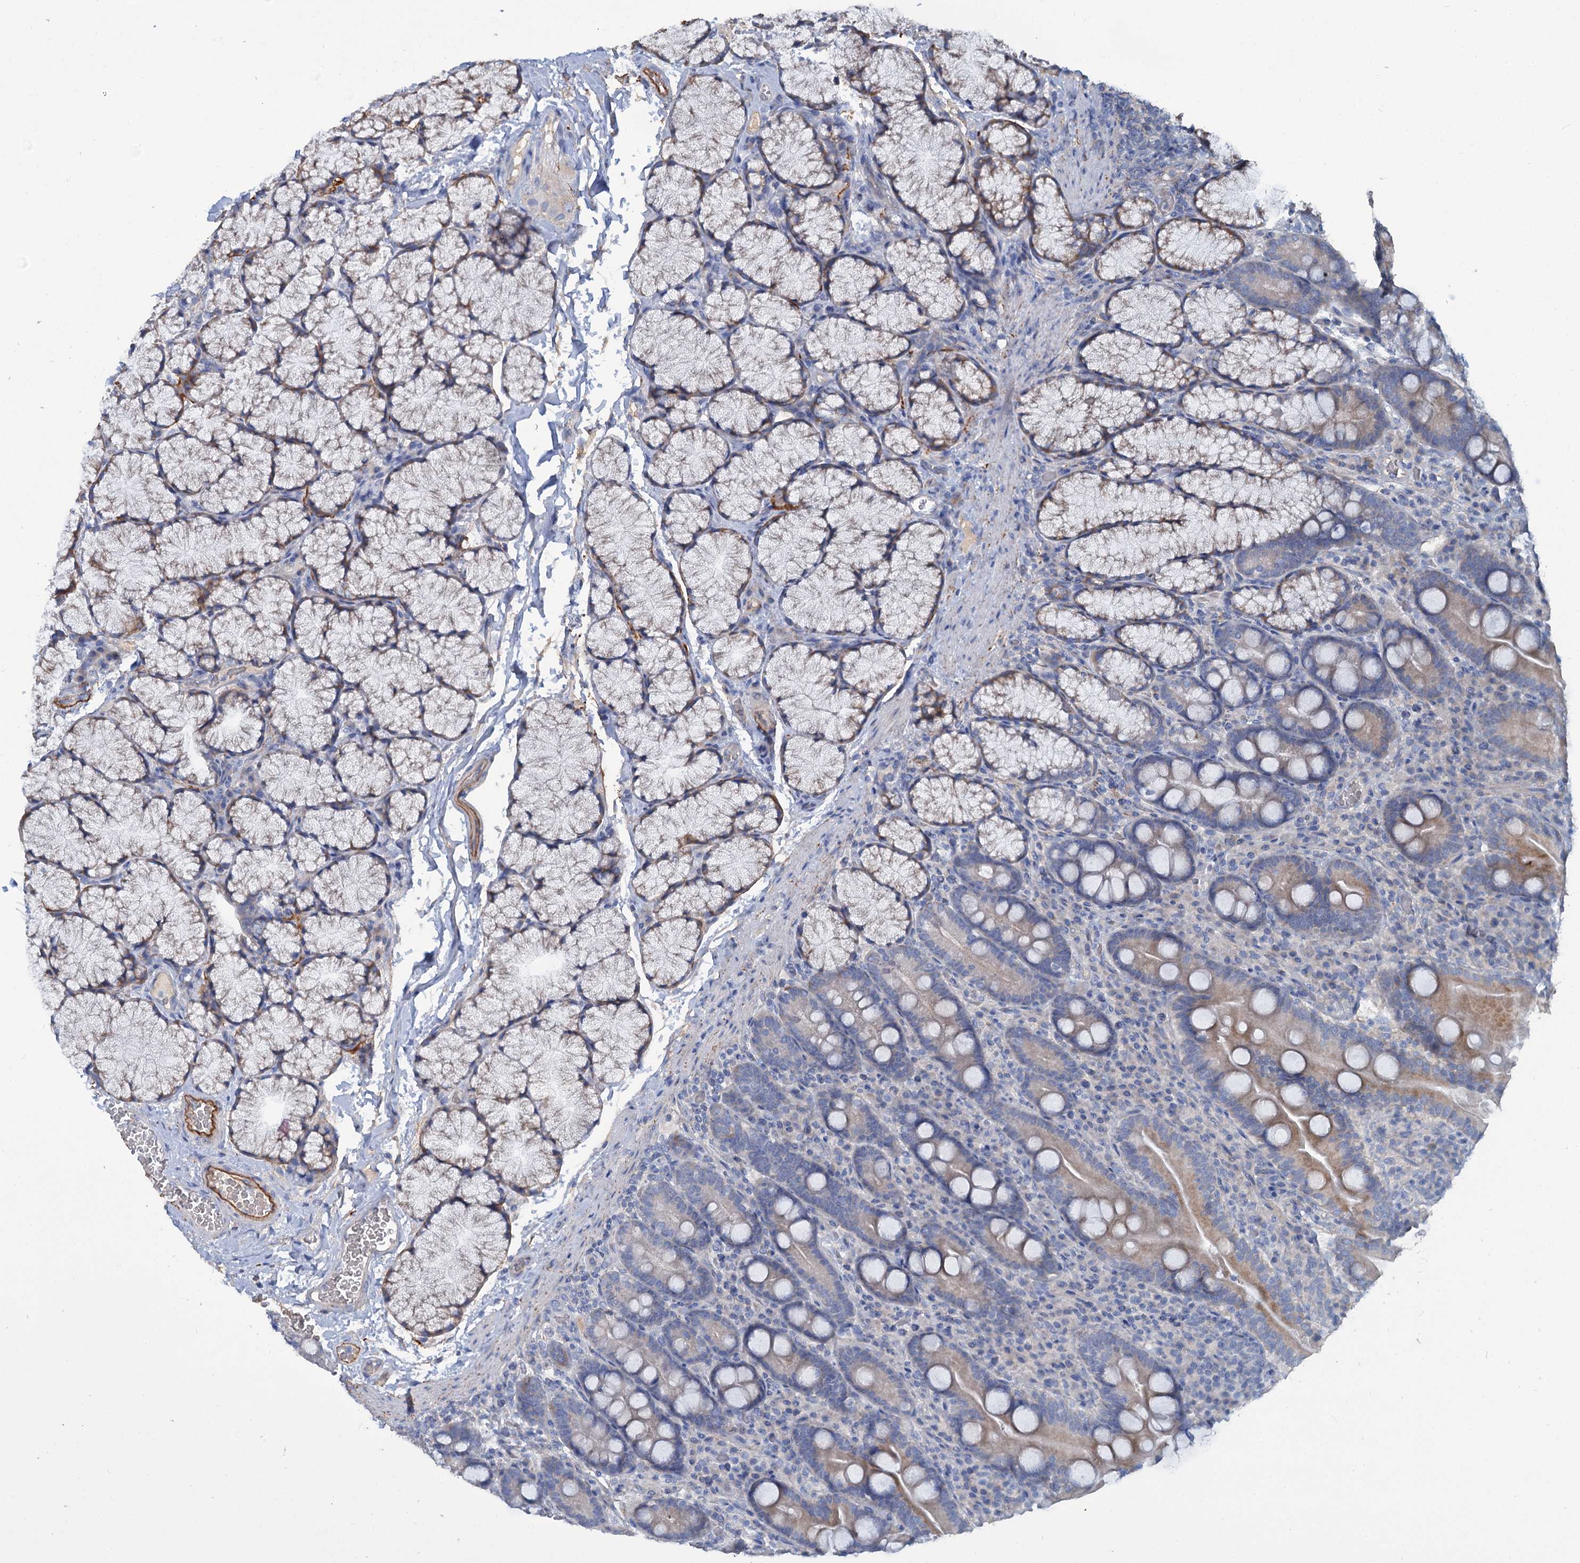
{"staining": {"intensity": "weak", "quantity": "25%-75%", "location": "cytoplasmic/membranous"}, "tissue": "duodenum", "cell_type": "Glandular cells", "image_type": "normal", "snomed": [{"axis": "morphology", "description": "Normal tissue, NOS"}, {"axis": "topography", "description": "Duodenum"}], "caption": "The micrograph demonstrates staining of benign duodenum, revealing weak cytoplasmic/membranous protein staining (brown color) within glandular cells. (Brightfield microscopy of DAB IHC at high magnification).", "gene": "URAD", "patient": {"sex": "male", "age": 35}}